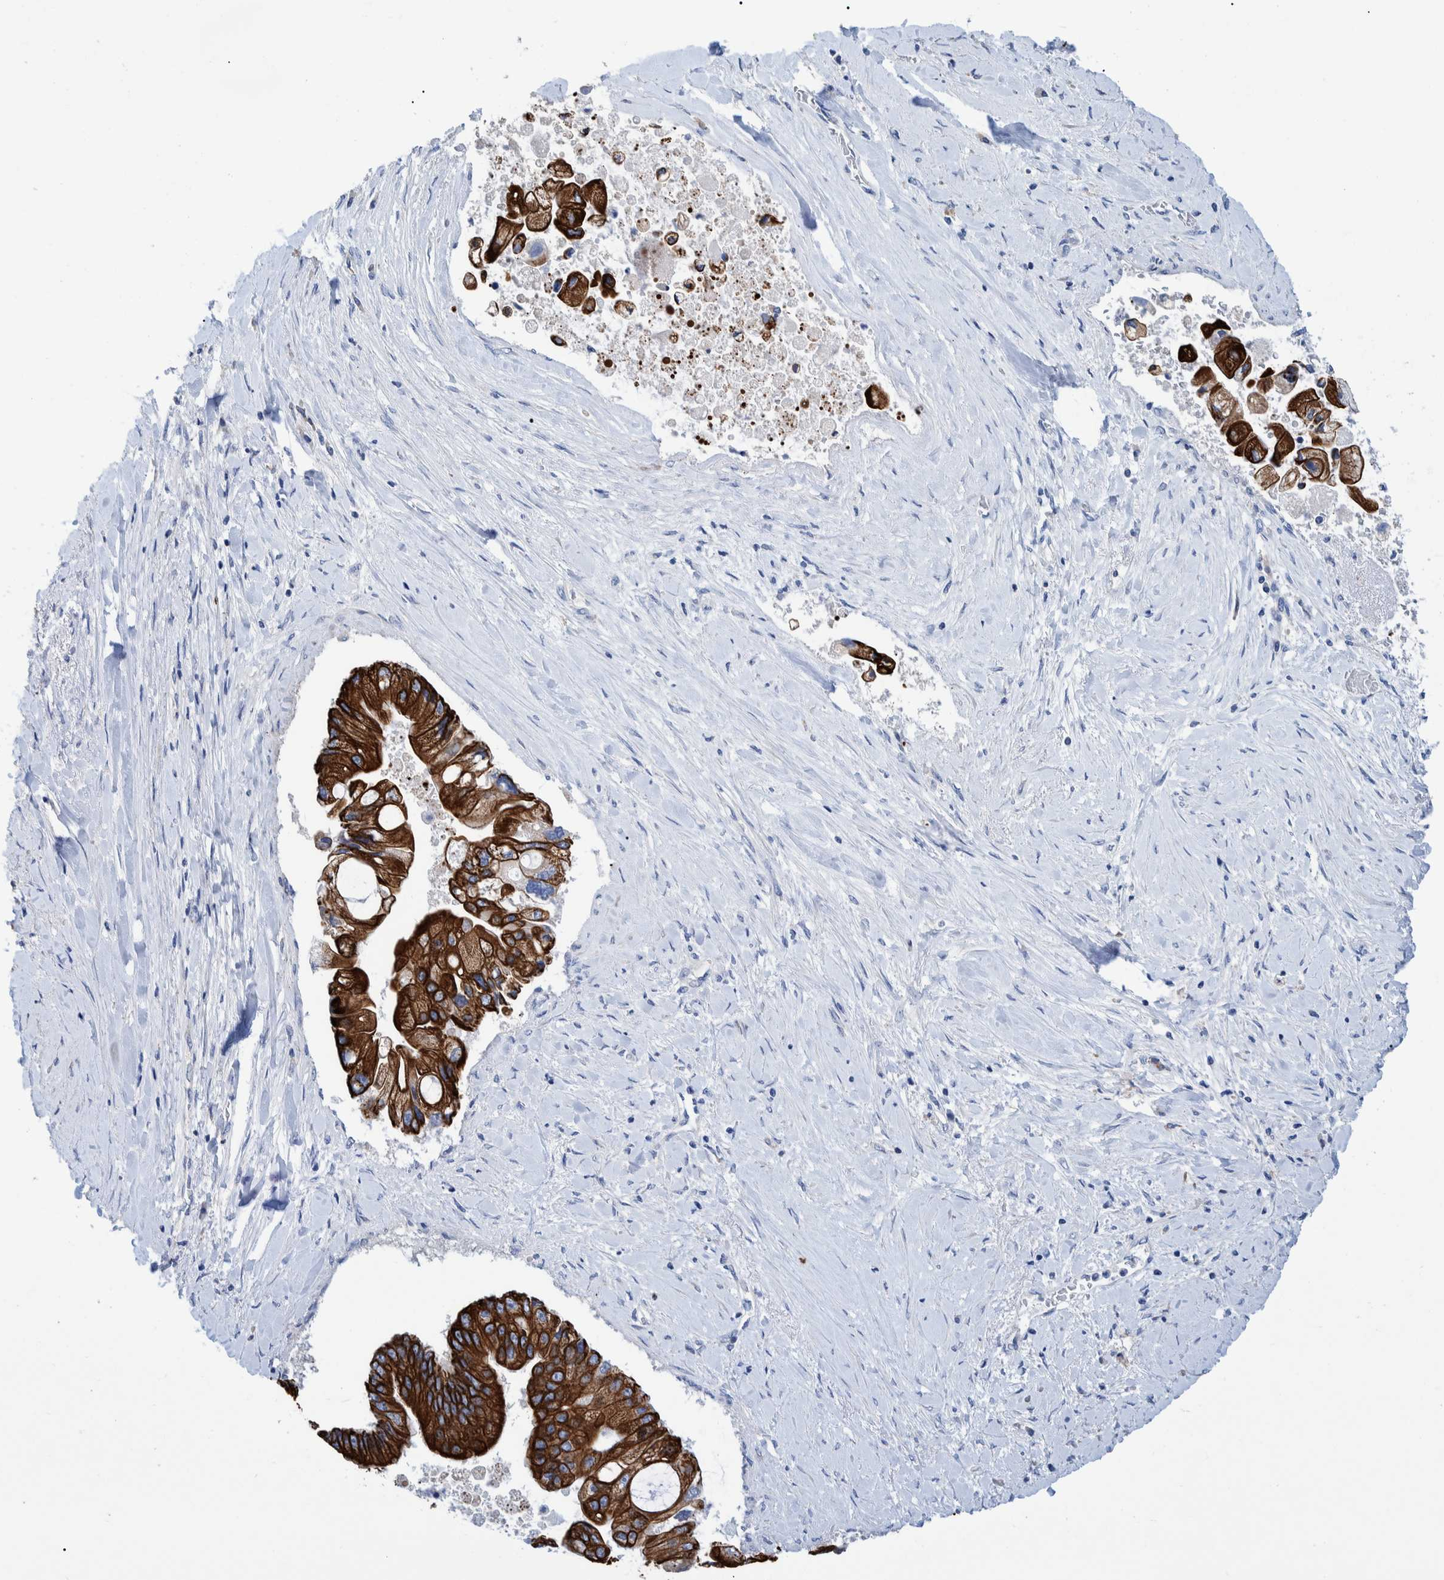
{"staining": {"intensity": "strong", "quantity": ">75%", "location": "cytoplasmic/membranous"}, "tissue": "liver cancer", "cell_type": "Tumor cells", "image_type": "cancer", "snomed": [{"axis": "morphology", "description": "Cholangiocarcinoma"}, {"axis": "topography", "description": "Liver"}], "caption": "Liver cancer (cholangiocarcinoma) tissue exhibits strong cytoplasmic/membranous expression in approximately >75% of tumor cells, visualized by immunohistochemistry. The staining was performed using DAB (3,3'-diaminobenzidine) to visualize the protein expression in brown, while the nuclei were stained in blue with hematoxylin (Magnification: 20x).", "gene": "MKS1", "patient": {"sex": "male", "age": 50}}